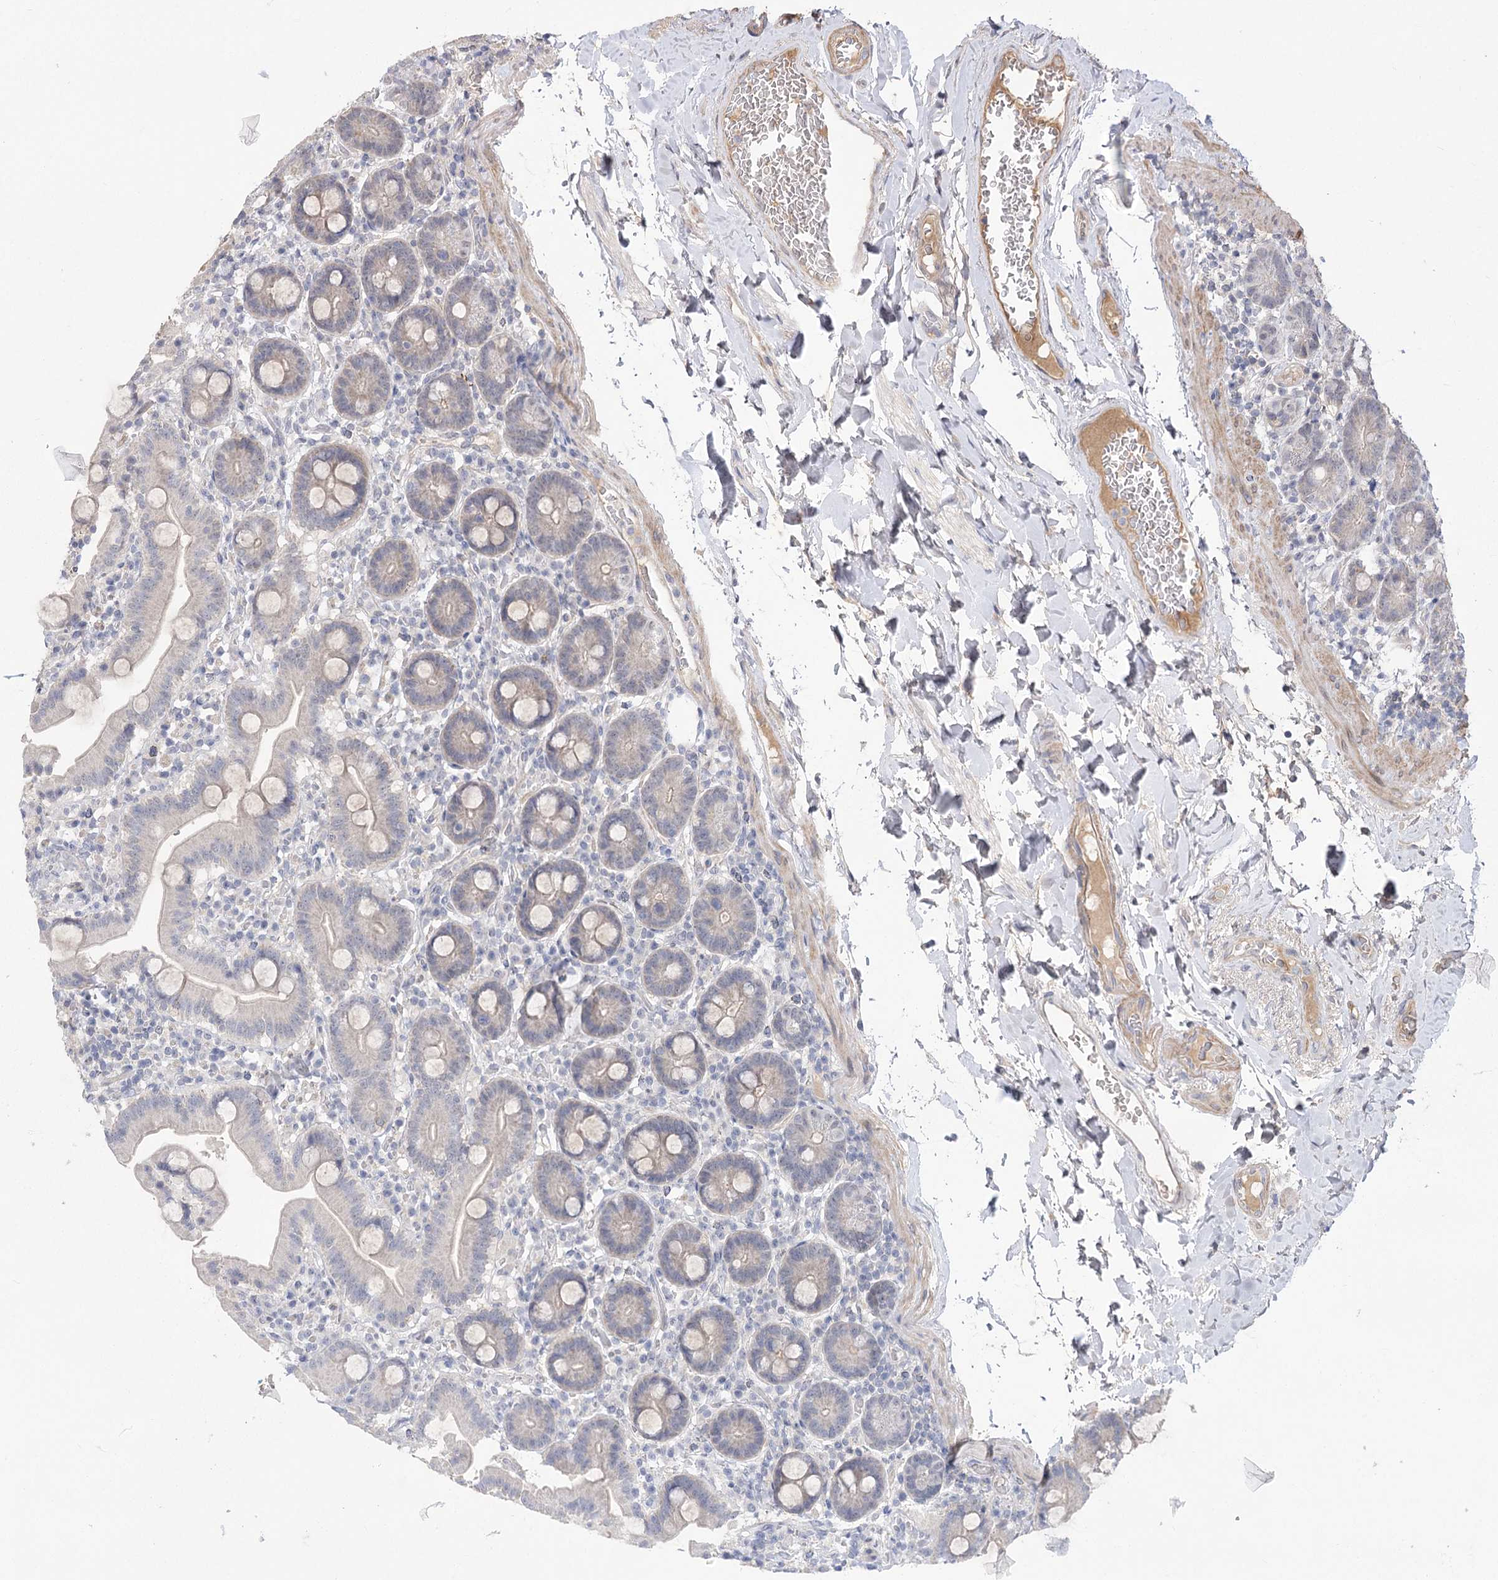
{"staining": {"intensity": "weak", "quantity": "25%-75%", "location": "cytoplasmic/membranous"}, "tissue": "duodenum", "cell_type": "Glandular cells", "image_type": "normal", "snomed": [{"axis": "morphology", "description": "Normal tissue, NOS"}, {"axis": "topography", "description": "Duodenum"}], "caption": "Glandular cells exhibit weak cytoplasmic/membranous staining in about 25%-75% of cells in benign duodenum.", "gene": "TENM2", "patient": {"sex": "male", "age": 55}}